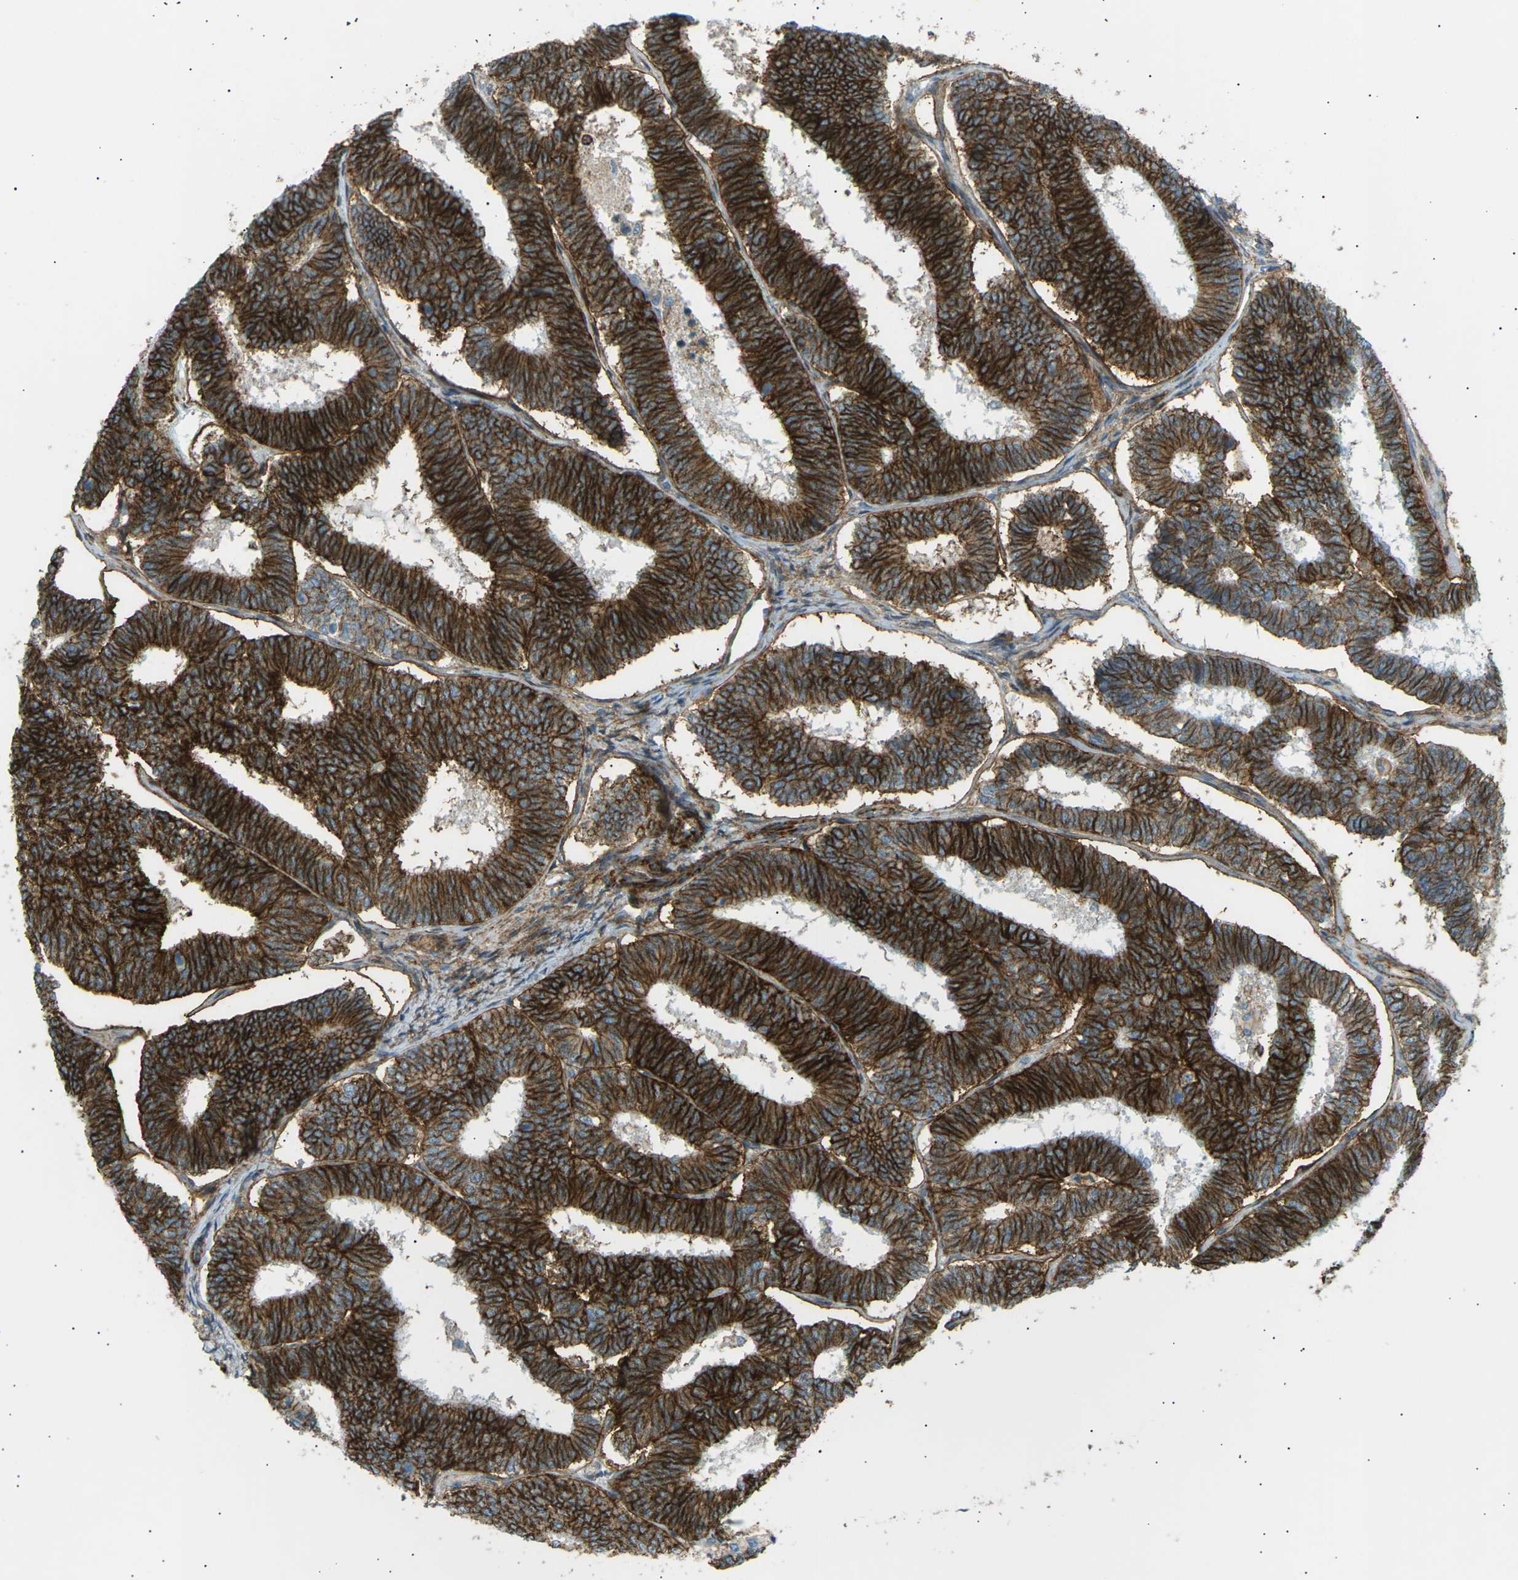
{"staining": {"intensity": "strong", "quantity": ">75%", "location": "cytoplasmic/membranous"}, "tissue": "endometrial cancer", "cell_type": "Tumor cells", "image_type": "cancer", "snomed": [{"axis": "morphology", "description": "Adenocarcinoma, NOS"}, {"axis": "topography", "description": "Endometrium"}], "caption": "Strong cytoplasmic/membranous positivity is present in about >75% of tumor cells in endometrial cancer.", "gene": "ATP2B4", "patient": {"sex": "female", "age": 70}}